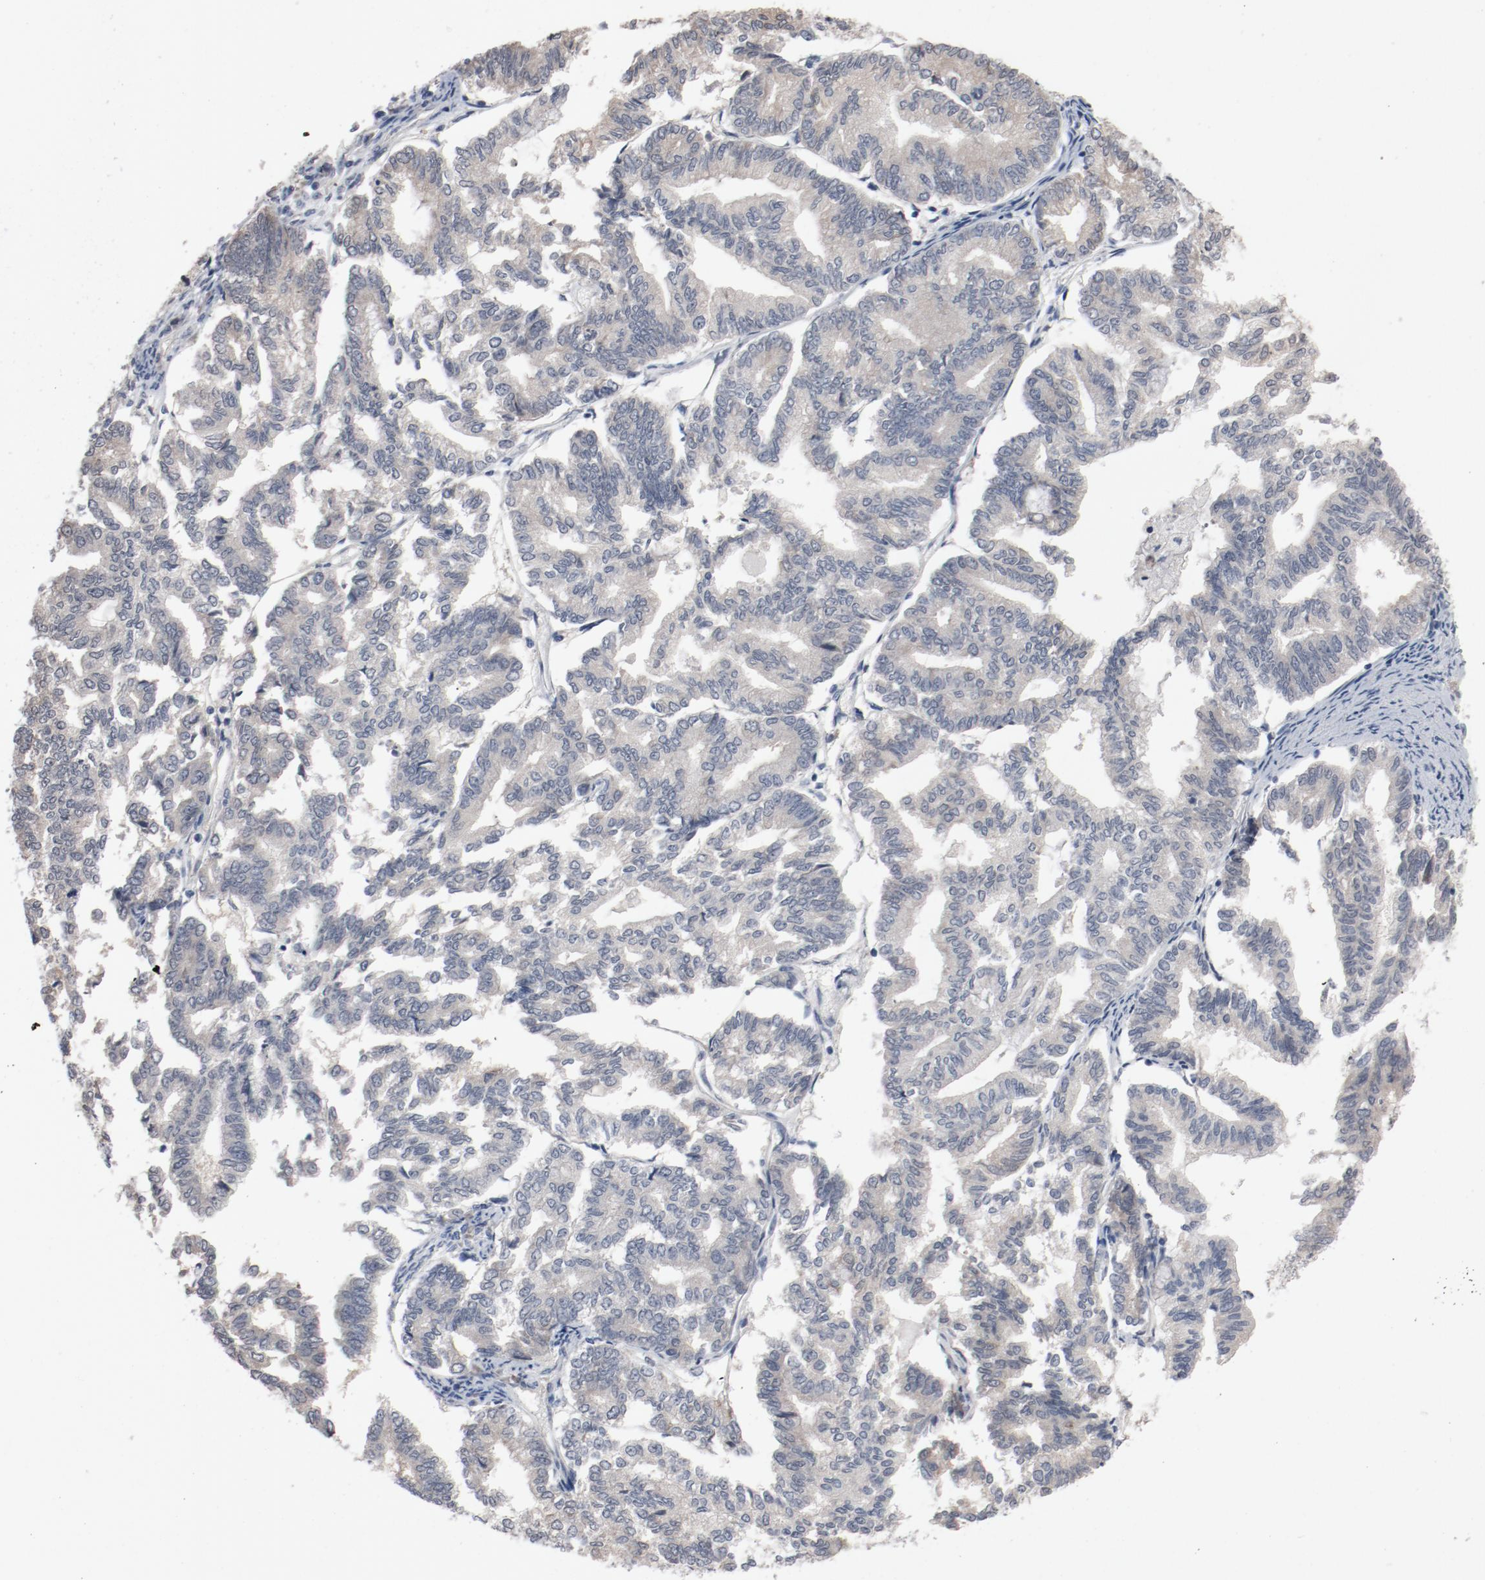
{"staining": {"intensity": "weak", "quantity": ">75%", "location": "cytoplasmic/membranous"}, "tissue": "endometrial cancer", "cell_type": "Tumor cells", "image_type": "cancer", "snomed": [{"axis": "morphology", "description": "Adenocarcinoma, NOS"}, {"axis": "topography", "description": "Endometrium"}], "caption": "IHC (DAB) staining of human adenocarcinoma (endometrial) shows weak cytoplasmic/membranous protein staining in about >75% of tumor cells.", "gene": "DNAL4", "patient": {"sex": "female", "age": 79}}